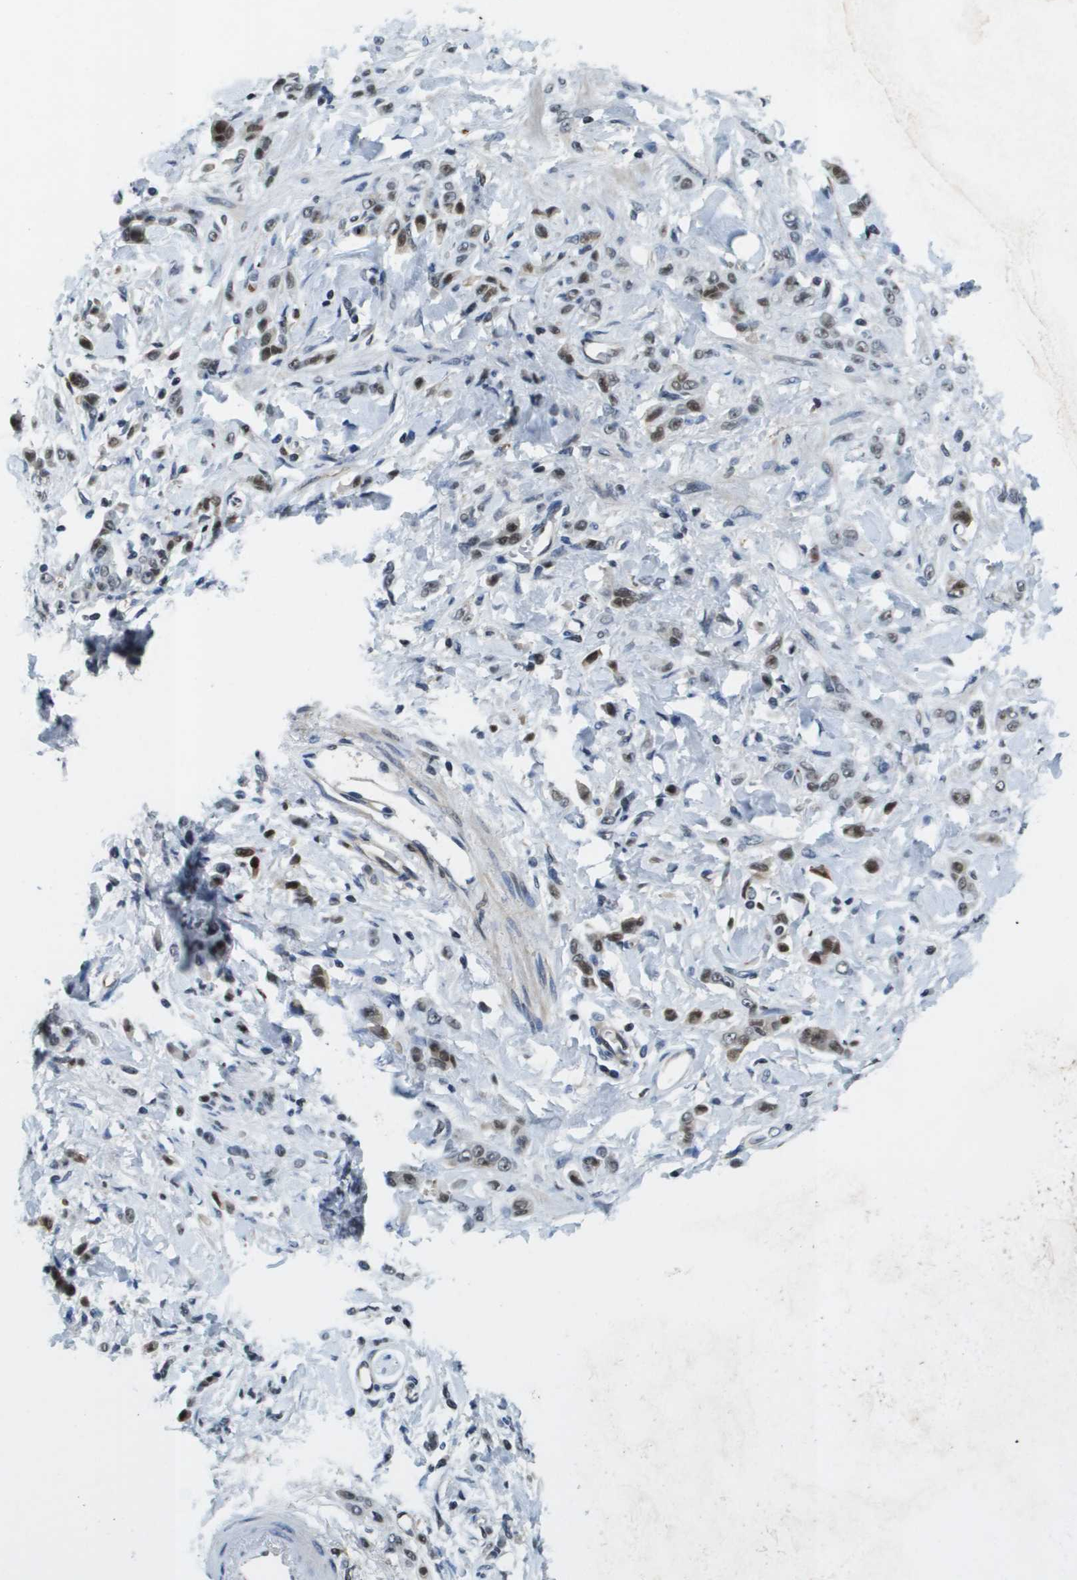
{"staining": {"intensity": "moderate", "quantity": "25%-75%", "location": "nuclear"}, "tissue": "stomach cancer", "cell_type": "Tumor cells", "image_type": "cancer", "snomed": [{"axis": "morphology", "description": "Normal tissue, NOS"}, {"axis": "morphology", "description": "Adenocarcinoma, NOS"}, {"axis": "topography", "description": "Stomach"}], "caption": "IHC staining of adenocarcinoma (stomach), which reveals medium levels of moderate nuclear expression in approximately 25%-75% of tumor cells indicating moderate nuclear protein staining. The staining was performed using DAB (brown) for protein detection and nuclei were counterstained in hematoxylin (blue).", "gene": "EP400", "patient": {"sex": "male", "age": 82}}